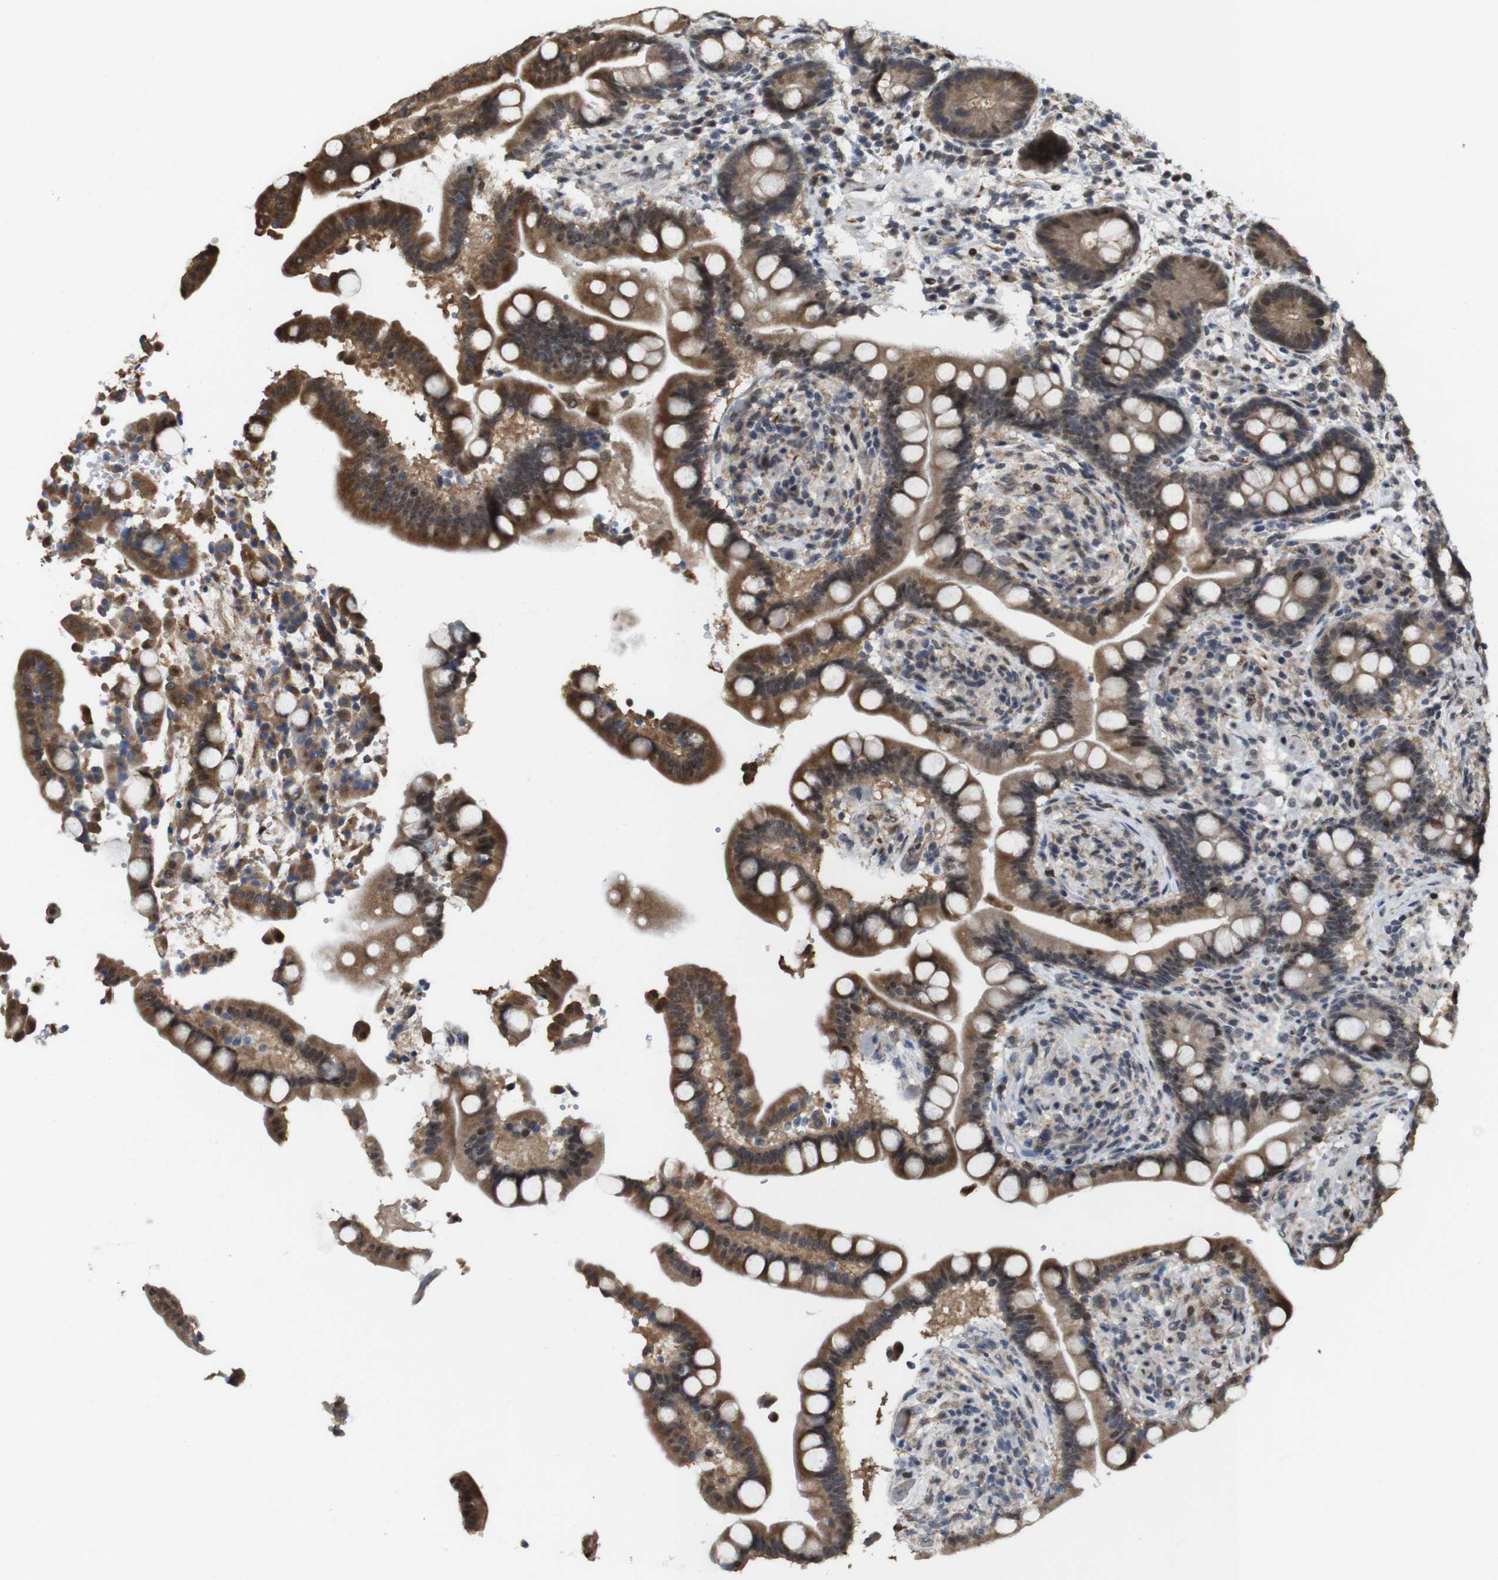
{"staining": {"intensity": "moderate", "quantity": ">75%", "location": "nuclear"}, "tissue": "colon", "cell_type": "Endothelial cells", "image_type": "normal", "snomed": [{"axis": "morphology", "description": "Normal tissue, NOS"}, {"axis": "topography", "description": "Colon"}], "caption": "Immunohistochemical staining of normal colon reveals >75% levels of moderate nuclear protein staining in approximately >75% of endothelial cells.", "gene": "PNMA8A", "patient": {"sex": "male", "age": 73}}